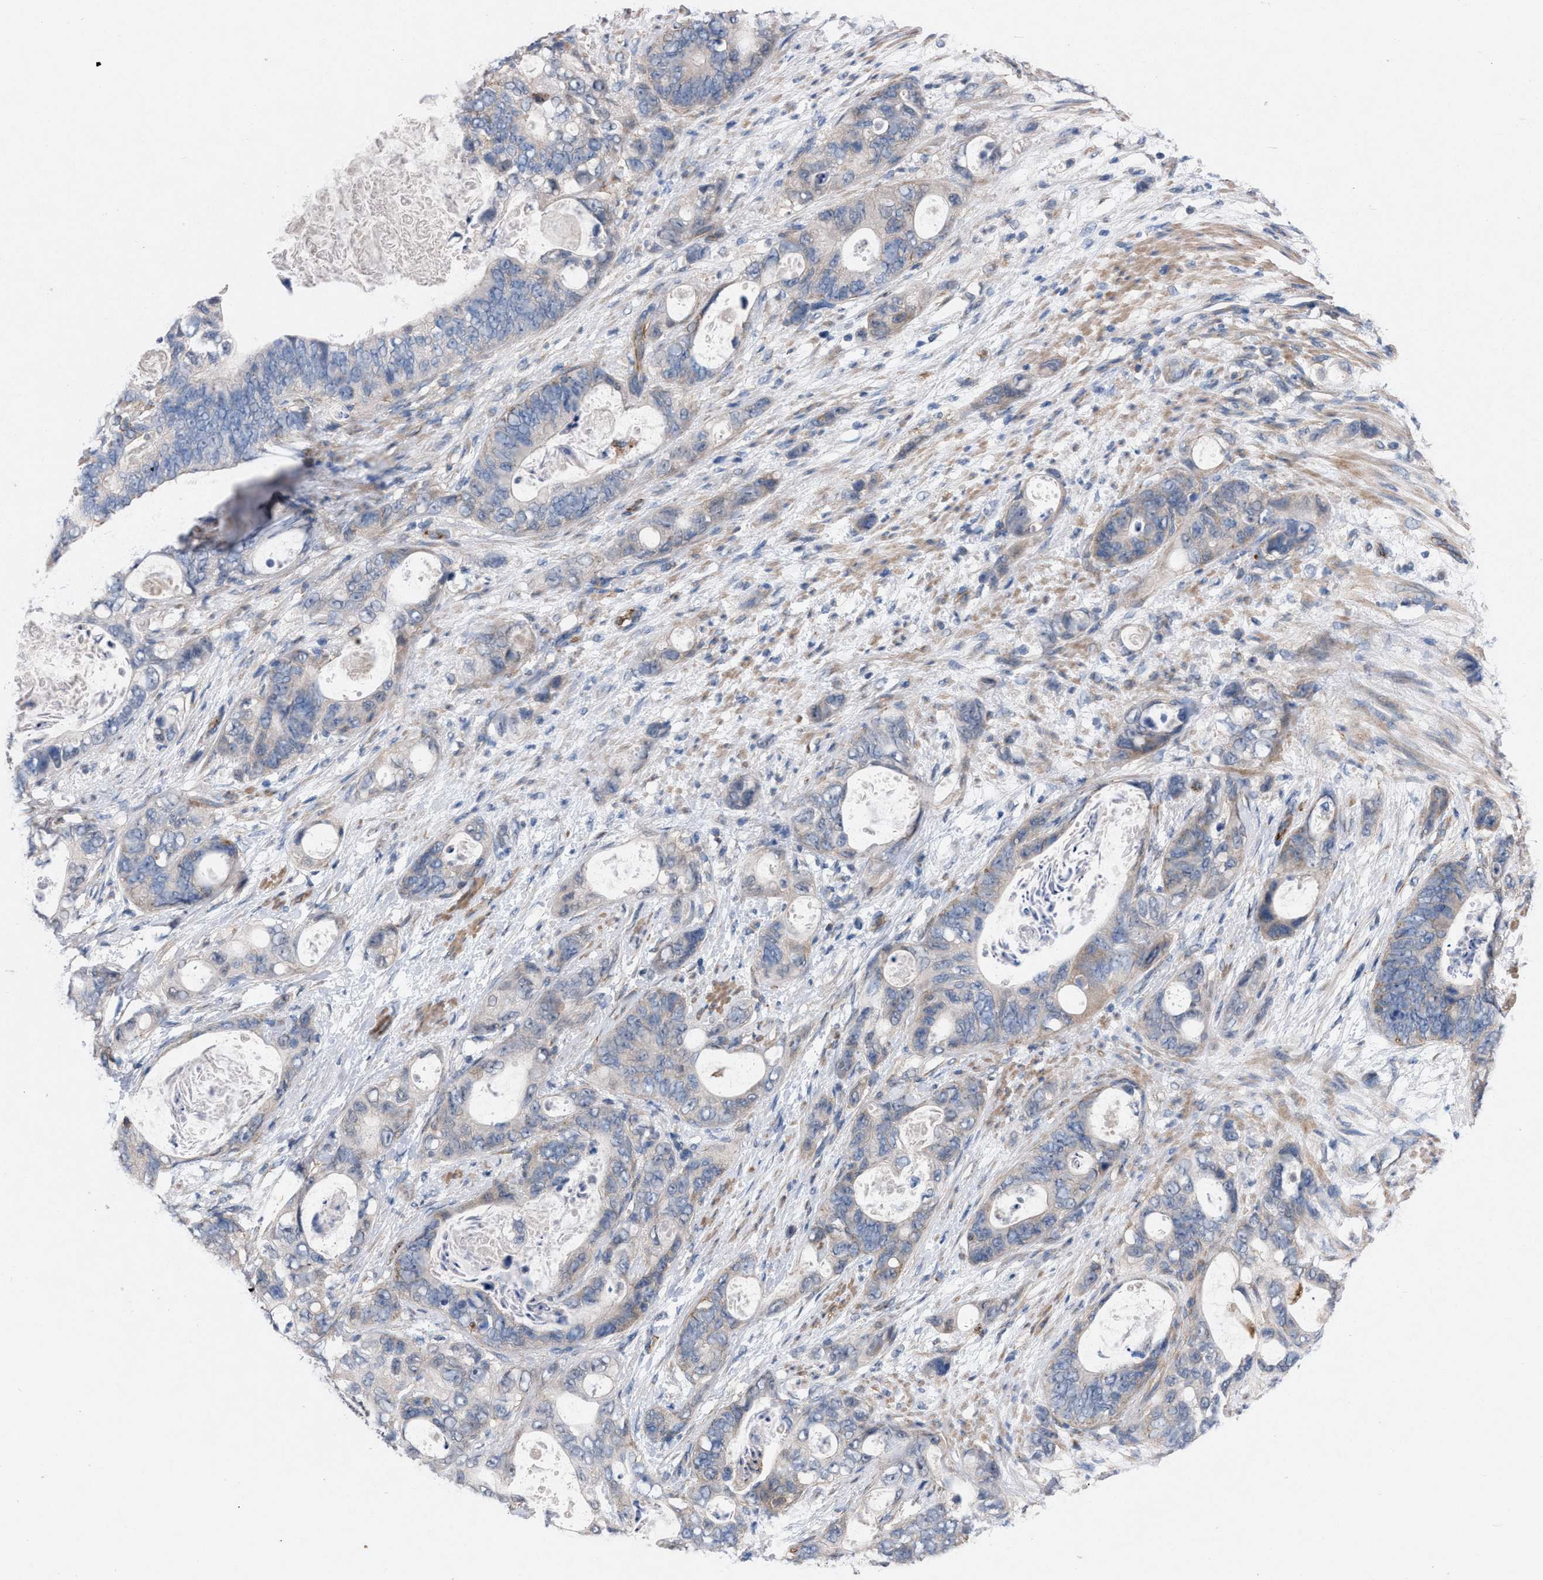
{"staining": {"intensity": "negative", "quantity": "none", "location": "none"}, "tissue": "stomach cancer", "cell_type": "Tumor cells", "image_type": "cancer", "snomed": [{"axis": "morphology", "description": "Normal tissue, NOS"}, {"axis": "morphology", "description": "Adenocarcinoma, NOS"}, {"axis": "topography", "description": "Stomach"}], "caption": "DAB immunohistochemical staining of human stomach cancer demonstrates no significant staining in tumor cells.", "gene": "TMEM131", "patient": {"sex": "female", "age": 89}}